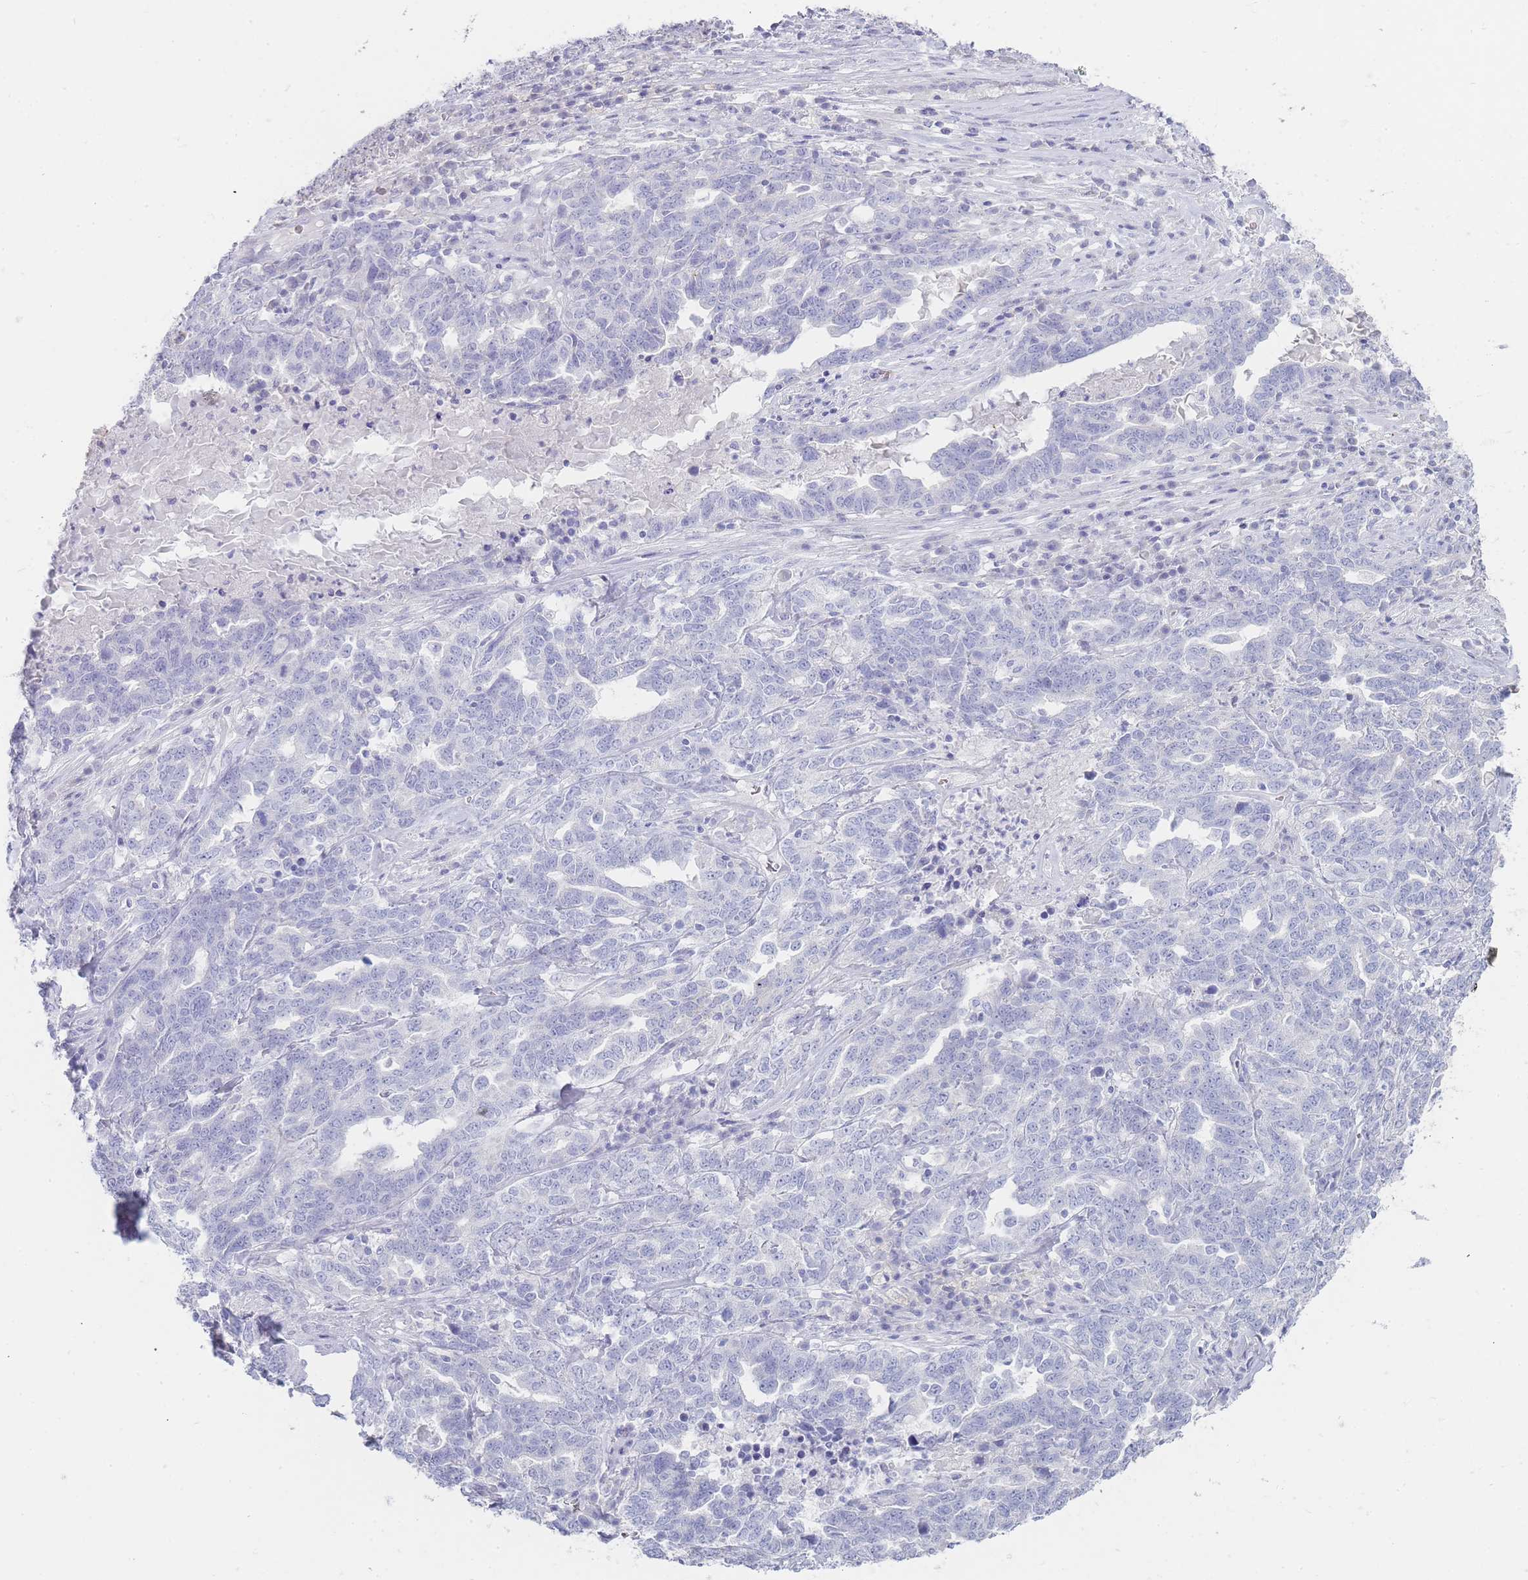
{"staining": {"intensity": "negative", "quantity": "none", "location": "none"}, "tissue": "ovarian cancer", "cell_type": "Tumor cells", "image_type": "cancer", "snomed": [{"axis": "morphology", "description": "Carcinoma, endometroid"}, {"axis": "topography", "description": "Ovary"}], "caption": "This is an IHC histopathology image of human ovarian endometroid carcinoma. There is no staining in tumor cells.", "gene": "HBG2", "patient": {"sex": "female", "age": 62}}